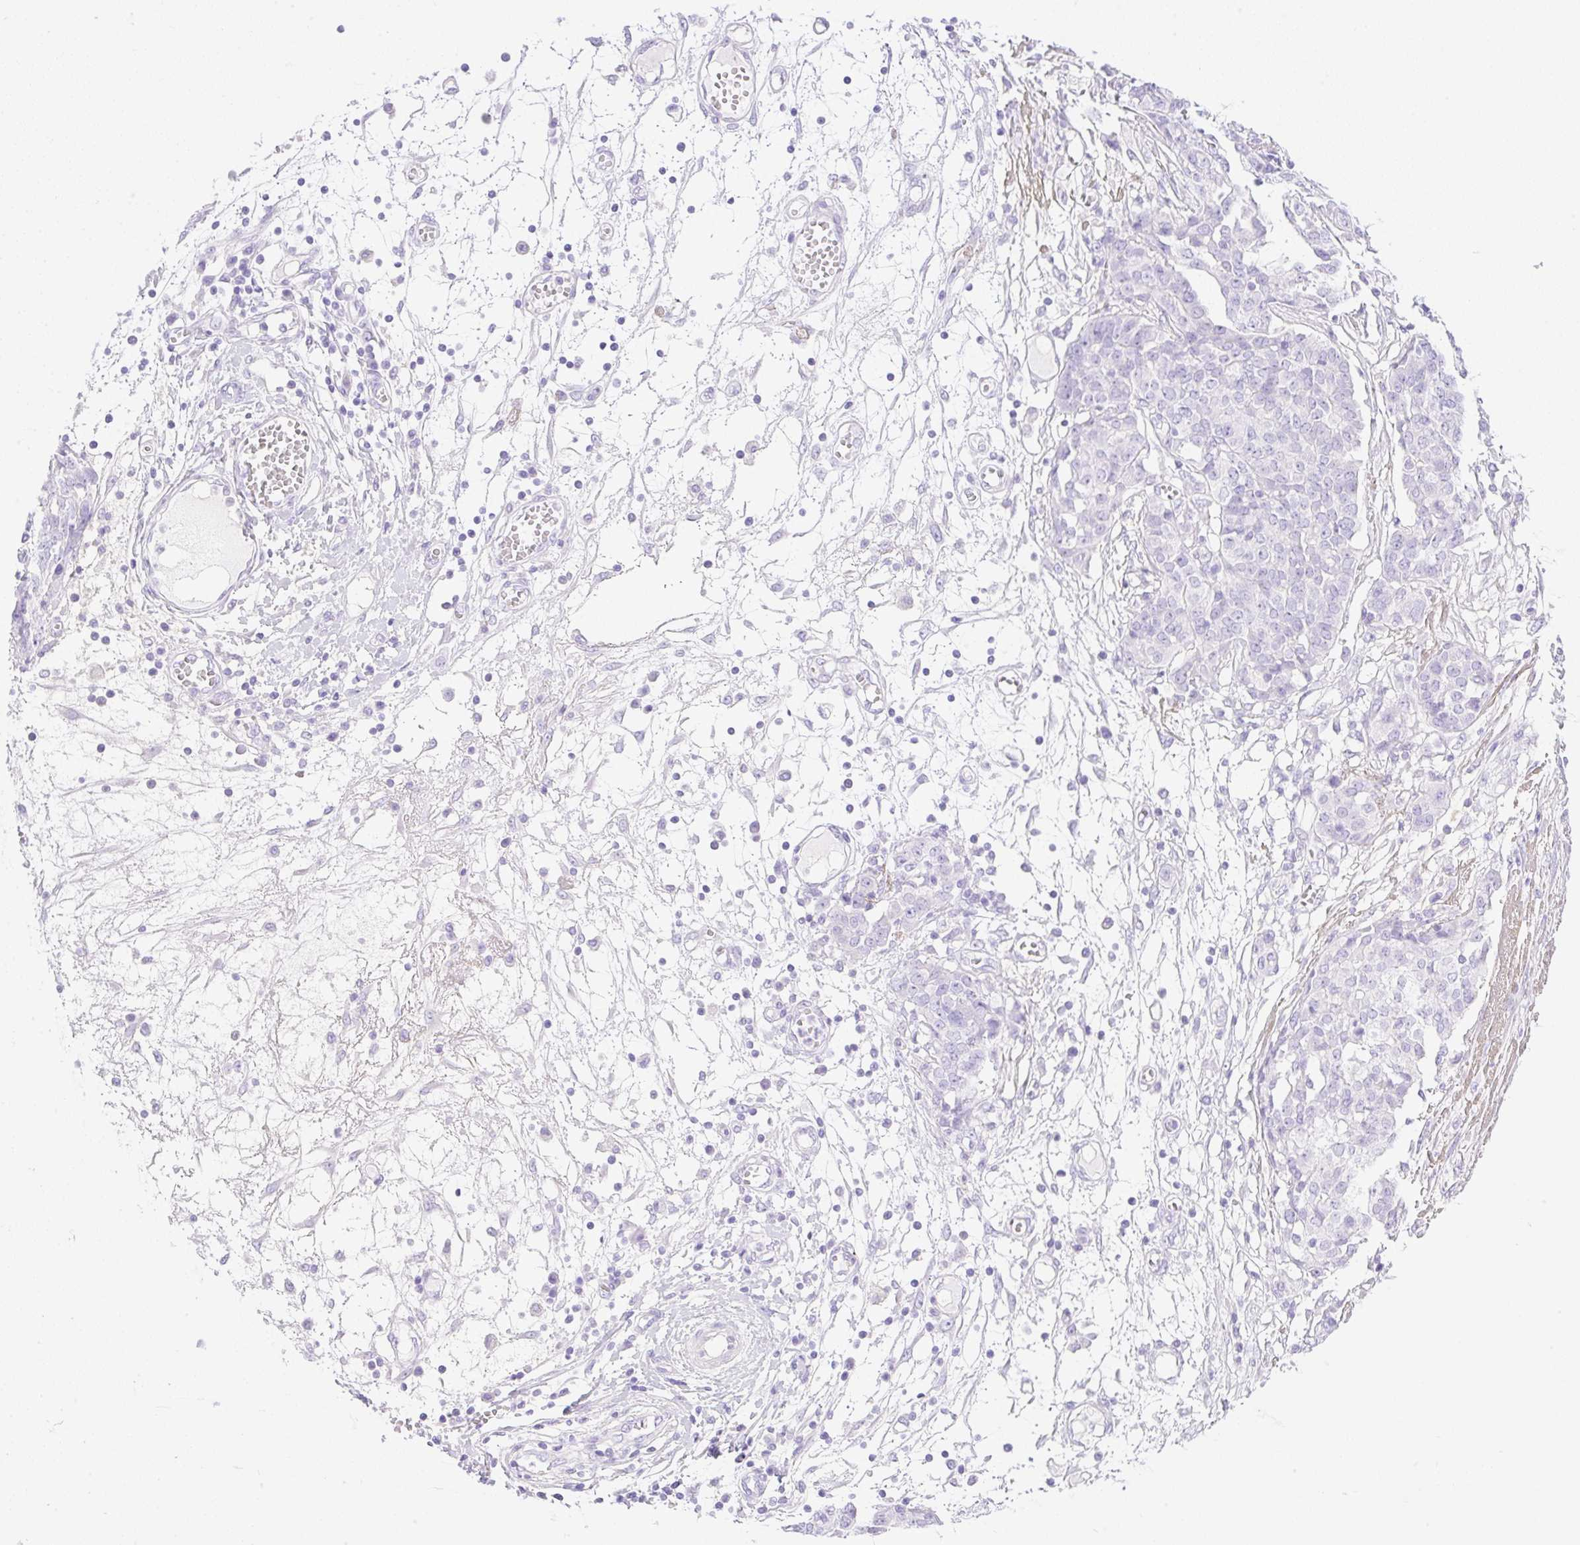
{"staining": {"intensity": "negative", "quantity": "none", "location": "none"}, "tissue": "ovarian cancer", "cell_type": "Tumor cells", "image_type": "cancer", "snomed": [{"axis": "morphology", "description": "Cystadenocarcinoma, serous, NOS"}, {"axis": "topography", "description": "Soft tissue"}, {"axis": "topography", "description": "Ovary"}], "caption": "This is an immunohistochemistry (IHC) micrograph of human ovarian serous cystadenocarcinoma. There is no expression in tumor cells.", "gene": "CDX1", "patient": {"sex": "female", "age": 57}}